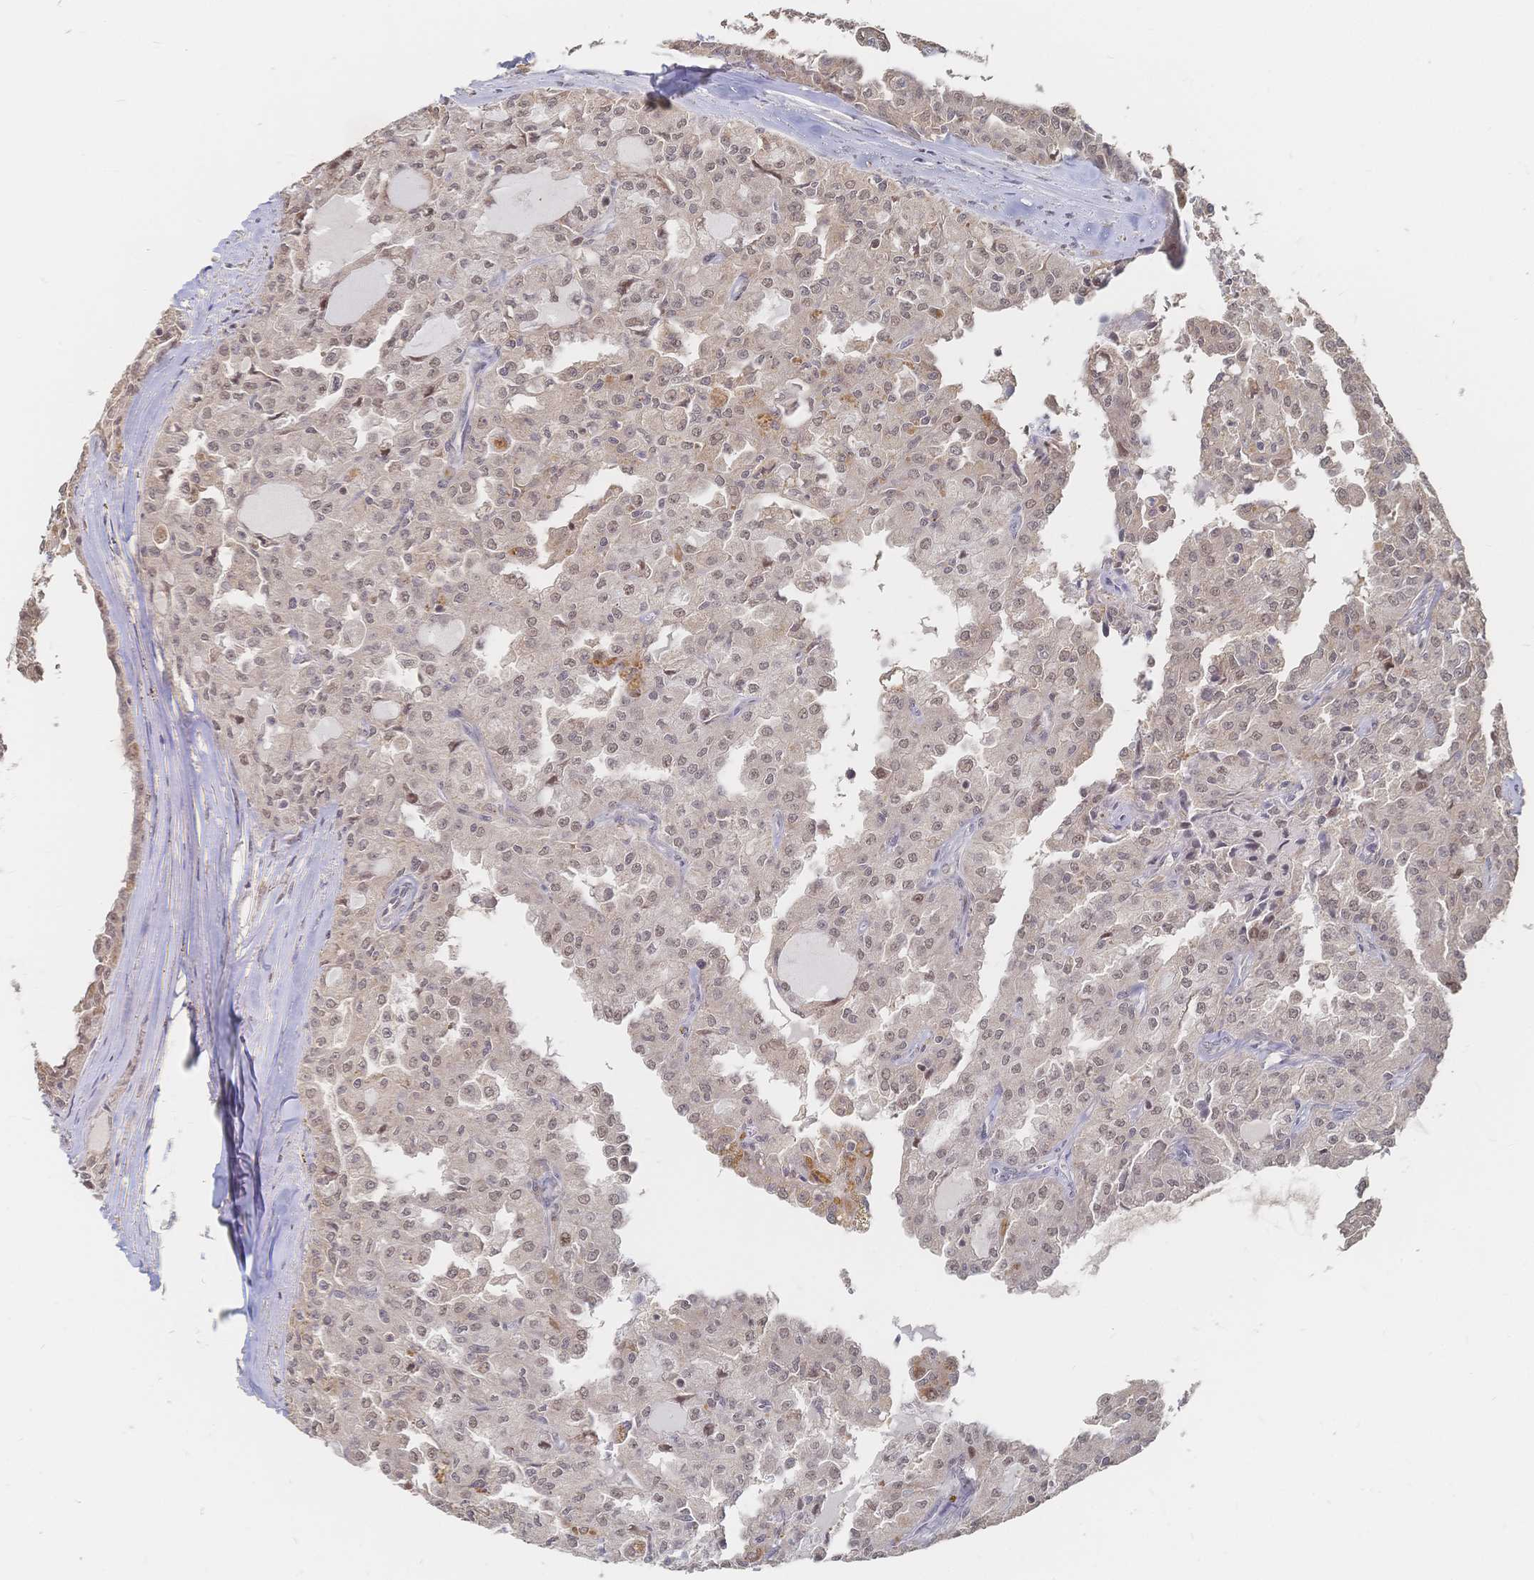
{"staining": {"intensity": "weak", "quantity": ">75%", "location": "nuclear"}, "tissue": "head and neck cancer", "cell_type": "Tumor cells", "image_type": "cancer", "snomed": [{"axis": "morphology", "description": "Adenocarcinoma, NOS"}, {"axis": "topography", "description": "Head-Neck"}], "caption": "An IHC histopathology image of tumor tissue is shown. Protein staining in brown highlights weak nuclear positivity in head and neck adenocarcinoma within tumor cells.", "gene": "LRP5", "patient": {"sex": "male", "age": 64}}